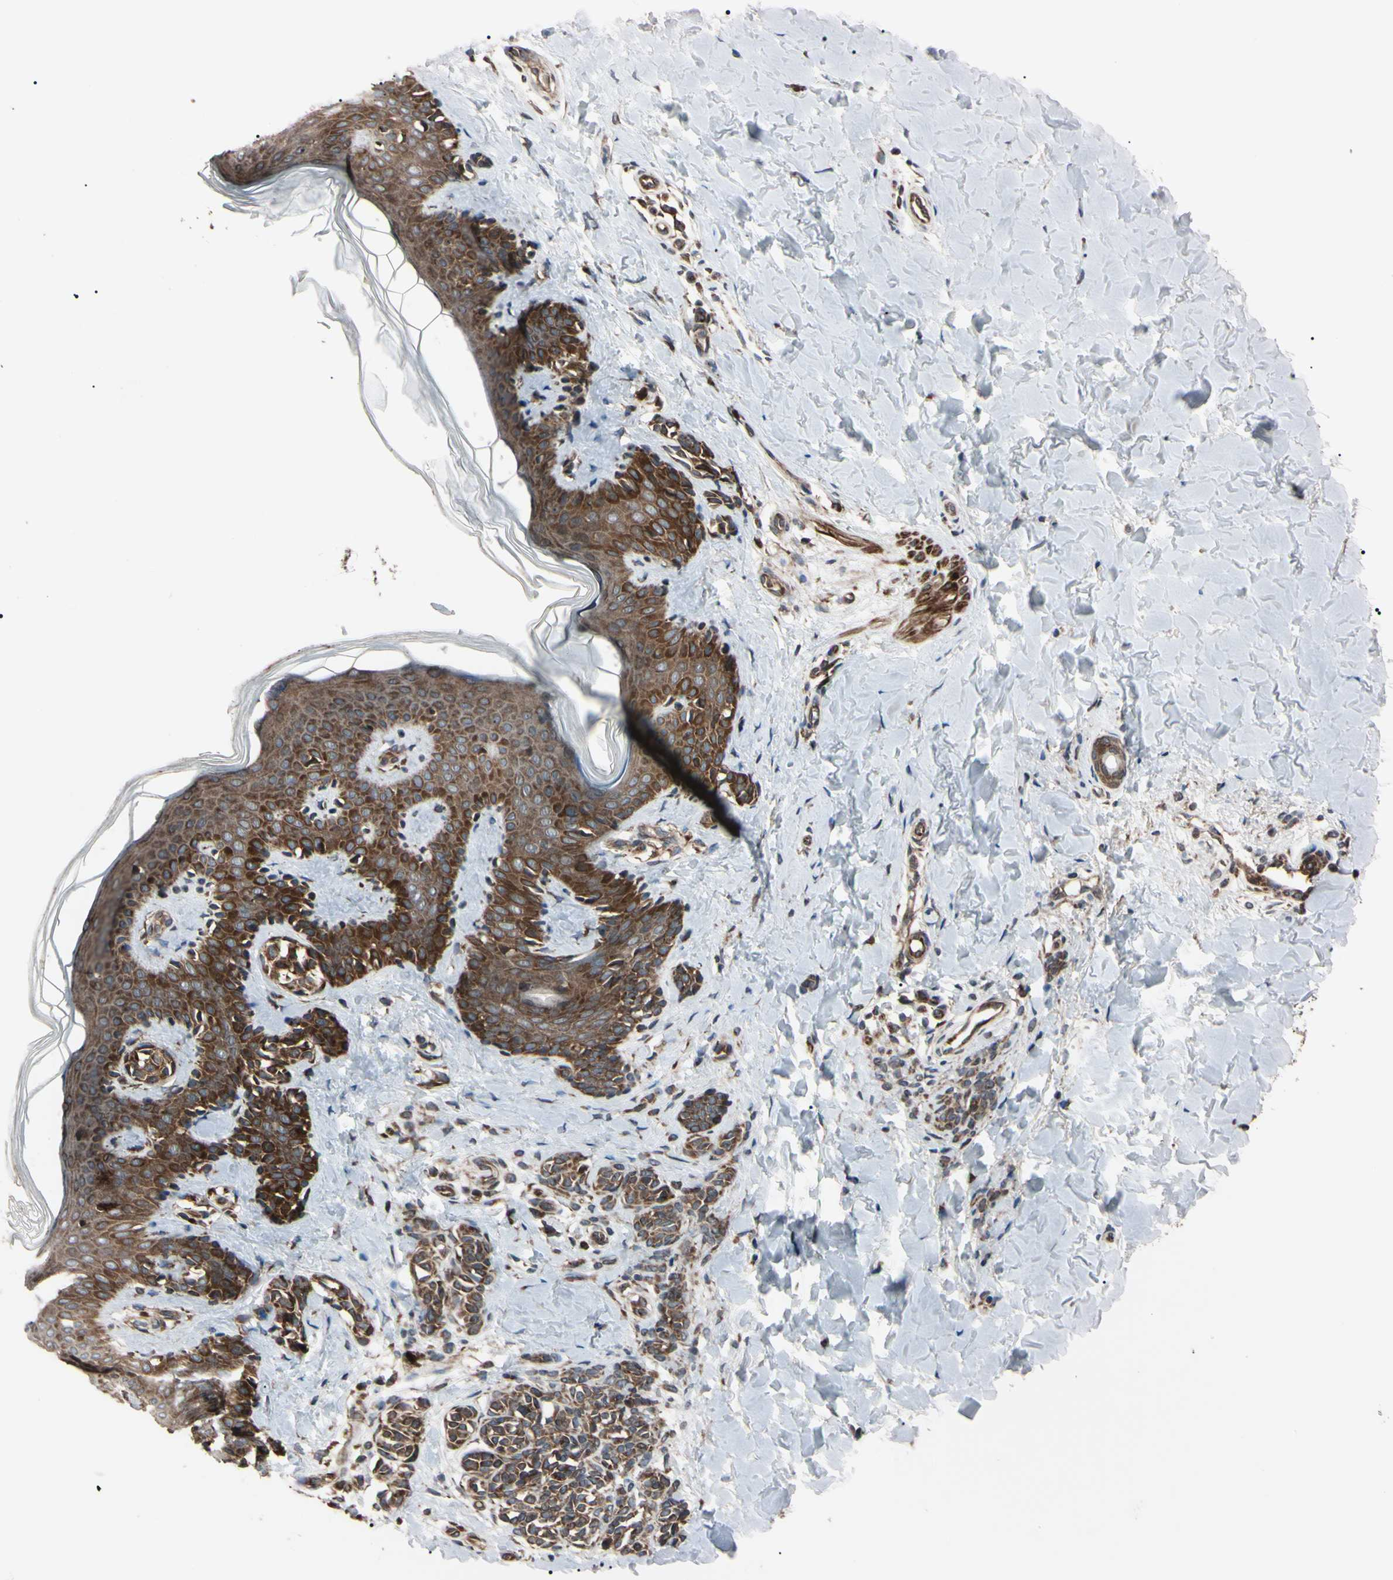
{"staining": {"intensity": "moderate", "quantity": "25%-75%", "location": "cytoplasmic/membranous"}, "tissue": "skin", "cell_type": "Fibroblasts", "image_type": "normal", "snomed": [{"axis": "morphology", "description": "Normal tissue, NOS"}, {"axis": "topography", "description": "Skin"}], "caption": "Moderate cytoplasmic/membranous protein positivity is appreciated in approximately 25%-75% of fibroblasts in skin.", "gene": "GUCY1B1", "patient": {"sex": "male", "age": 16}}